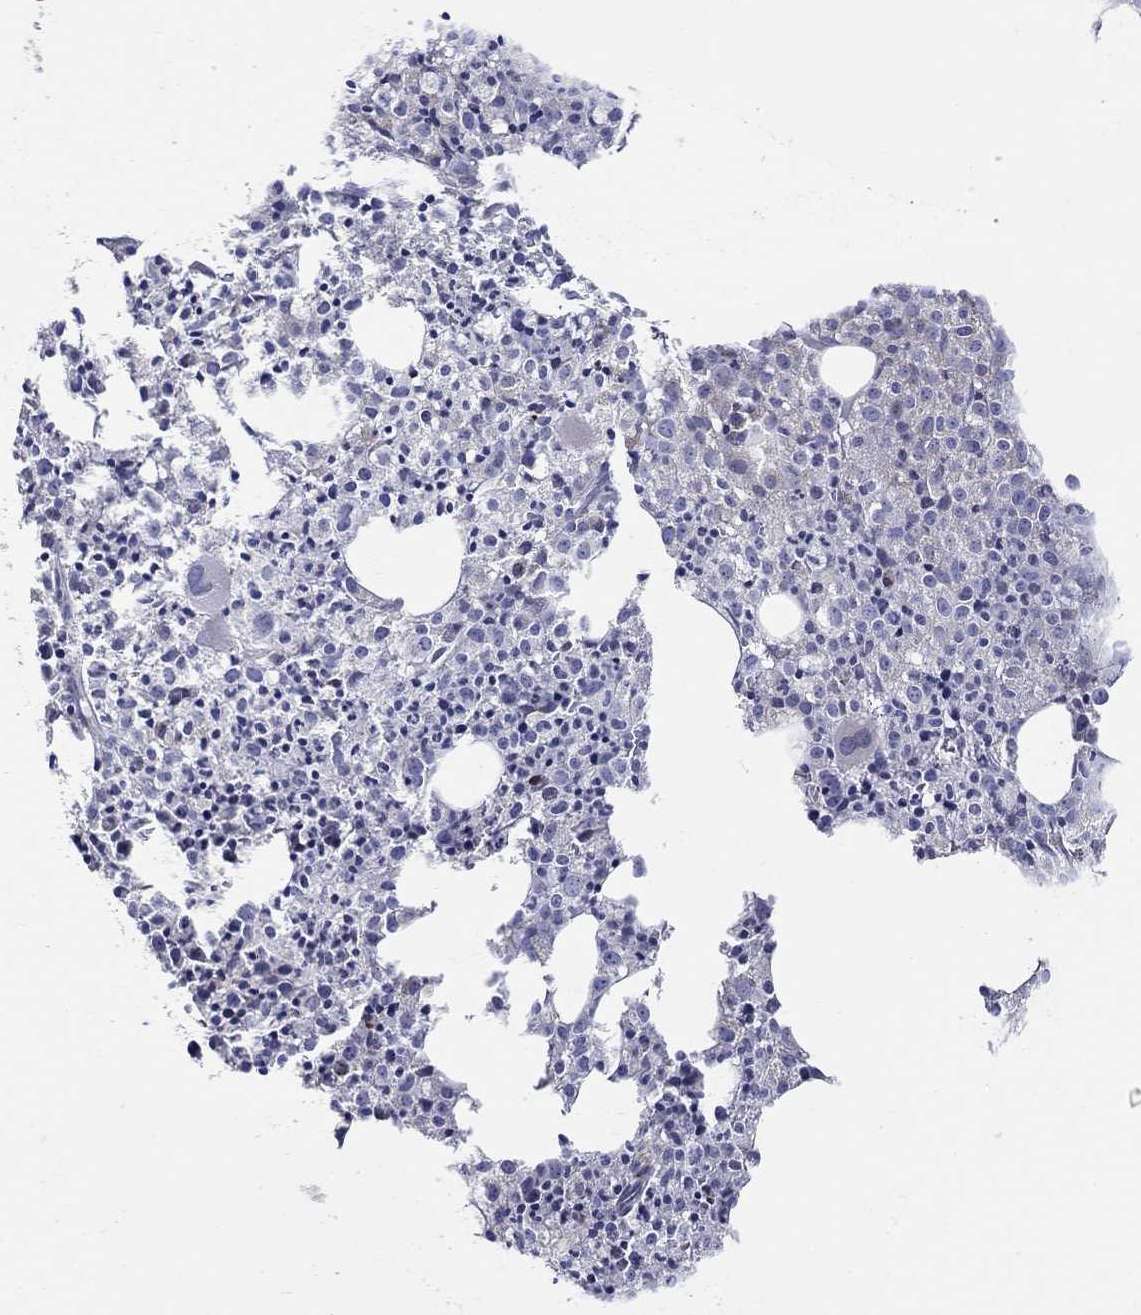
{"staining": {"intensity": "strong", "quantity": "<25%", "location": "cytoplasmic/membranous"}, "tissue": "bone marrow", "cell_type": "Hematopoietic cells", "image_type": "normal", "snomed": [{"axis": "morphology", "description": "Normal tissue, NOS"}, {"axis": "morphology", "description": "Inflammation, NOS"}, {"axis": "topography", "description": "Bone marrow"}], "caption": "Protein staining of normal bone marrow exhibits strong cytoplasmic/membranous expression in approximately <25% of hematopoietic cells.", "gene": "HMX2", "patient": {"sex": "male", "age": 3}}